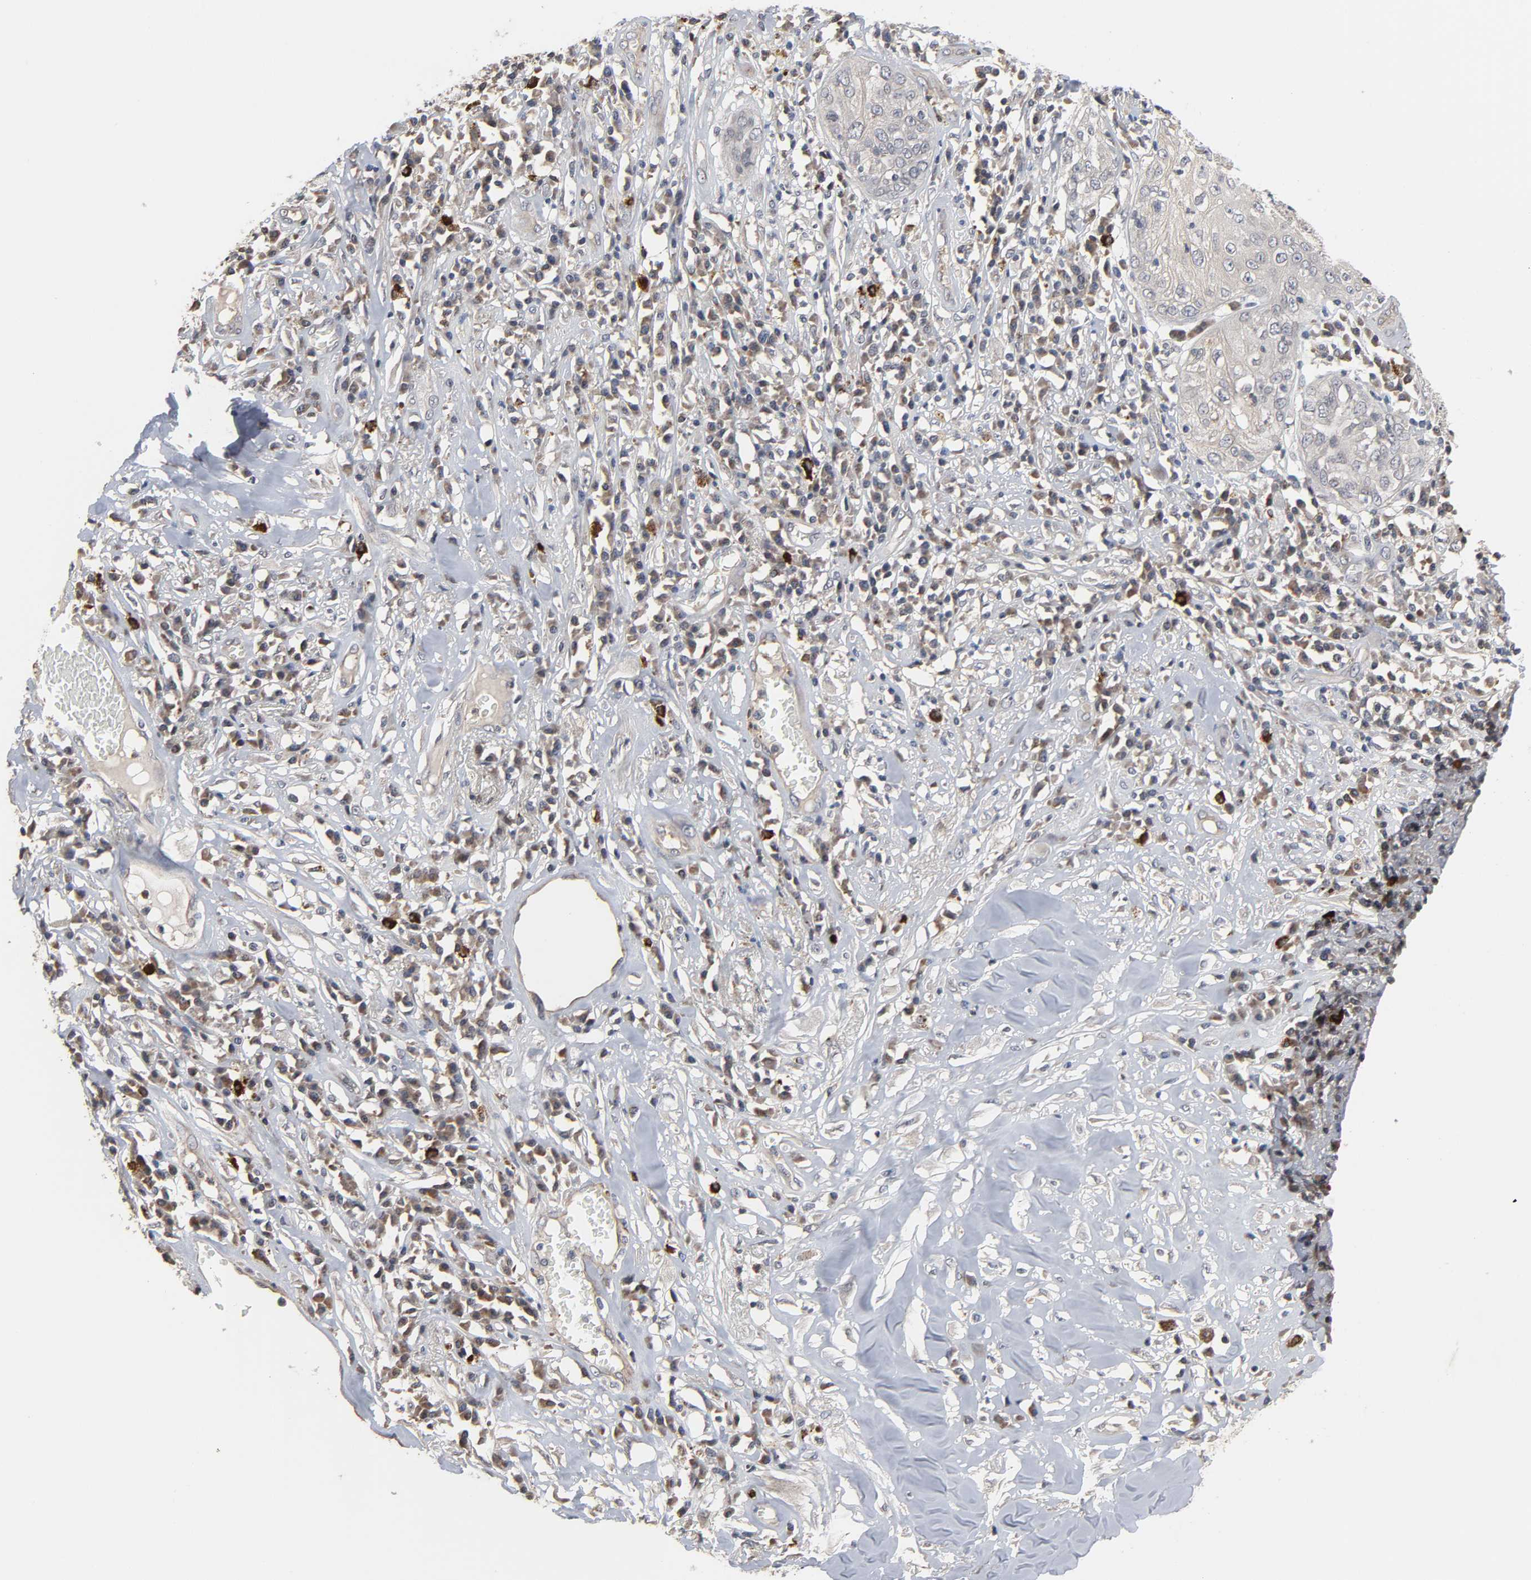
{"staining": {"intensity": "negative", "quantity": "none", "location": "none"}, "tissue": "skin cancer", "cell_type": "Tumor cells", "image_type": "cancer", "snomed": [{"axis": "morphology", "description": "Squamous cell carcinoma, NOS"}, {"axis": "topography", "description": "Skin"}], "caption": "Immunohistochemistry of human skin cancer demonstrates no positivity in tumor cells.", "gene": "CCDC175", "patient": {"sex": "male", "age": 65}}